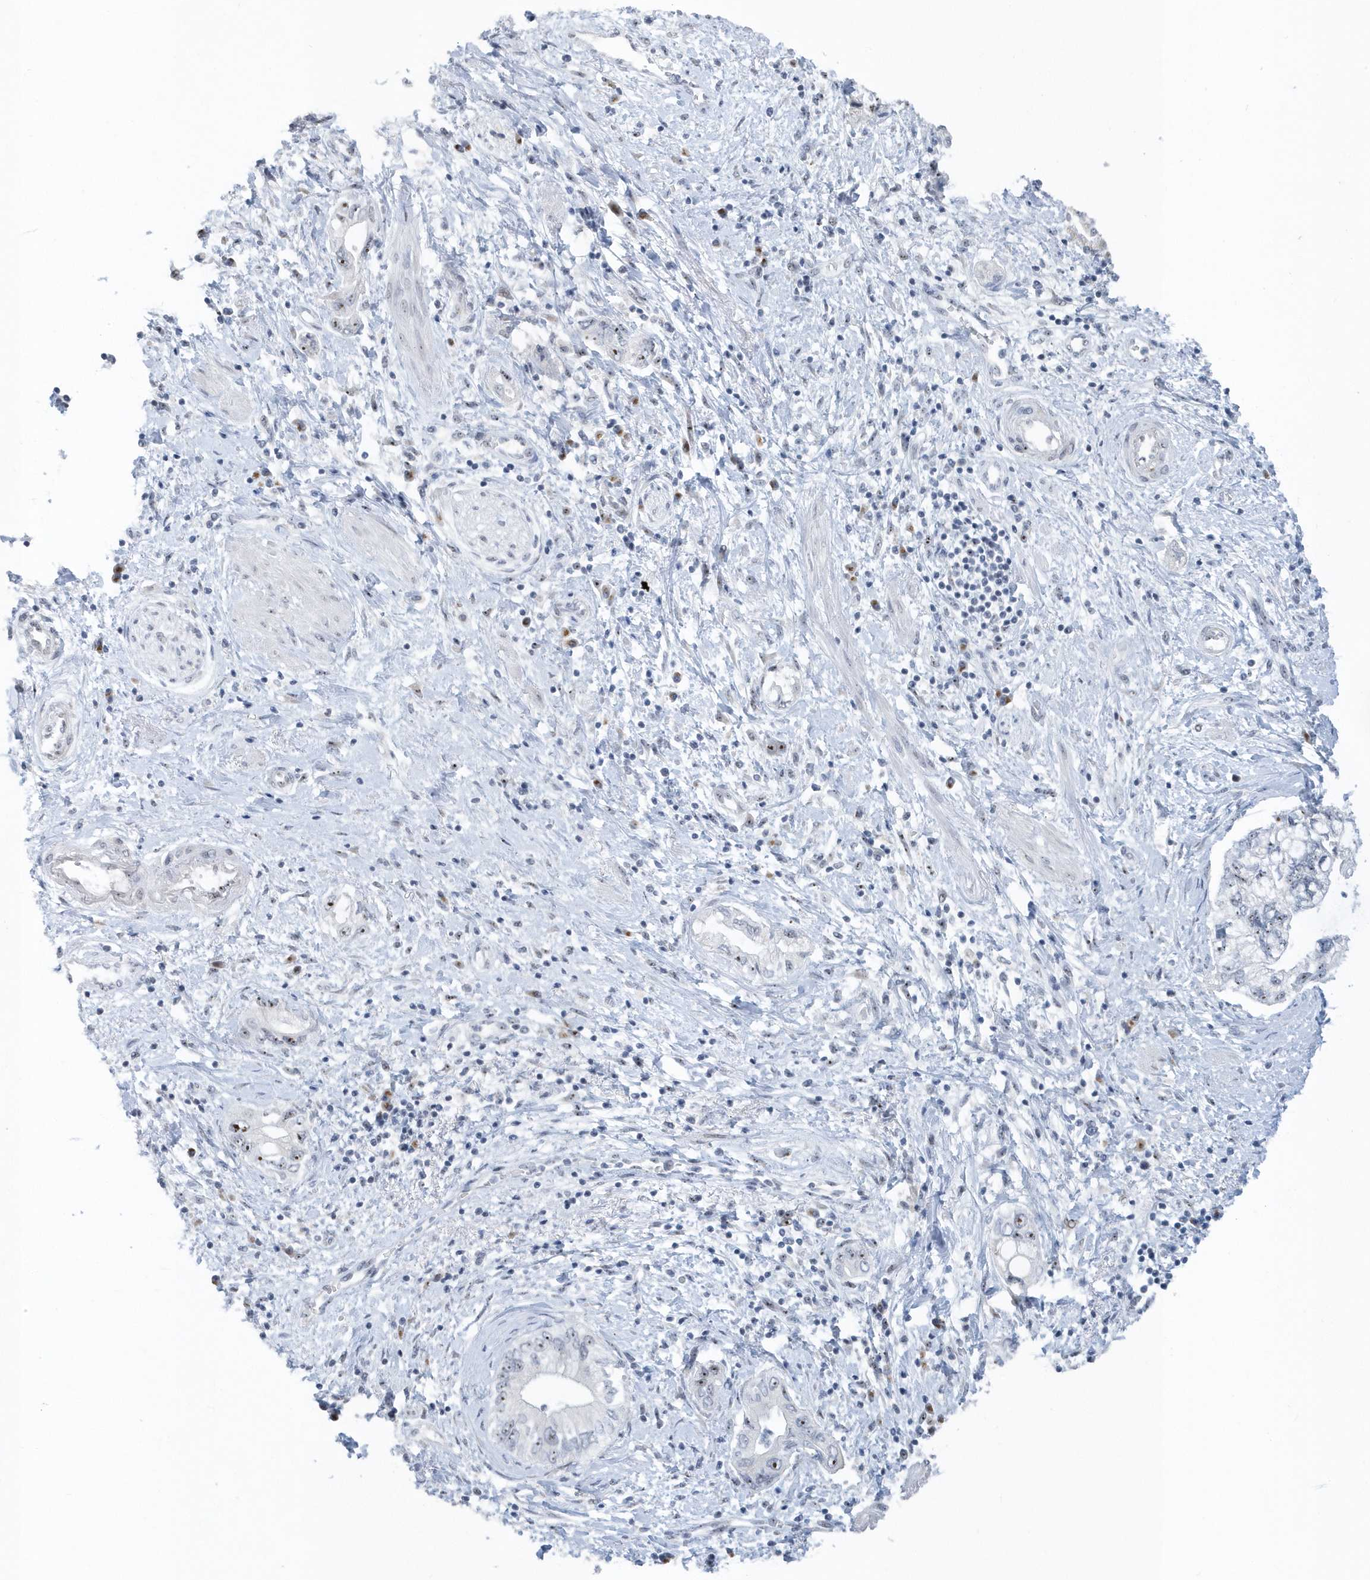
{"staining": {"intensity": "moderate", "quantity": "<25%", "location": "nuclear"}, "tissue": "pancreatic cancer", "cell_type": "Tumor cells", "image_type": "cancer", "snomed": [{"axis": "morphology", "description": "Adenocarcinoma, NOS"}, {"axis": "topography", "description": "Pancreas"}], "caption": "Immunohistochemistry of human pancreatic cancer exhibits low levels of moderate nuclear positivity in approximately <25% of tumor cells. (DAB (3,3'-diaminobenzidine) IHC with brightfield microscopy, high magnification).", "gene": "RPF2", "patient": {"sex": "female", "age": 73}}